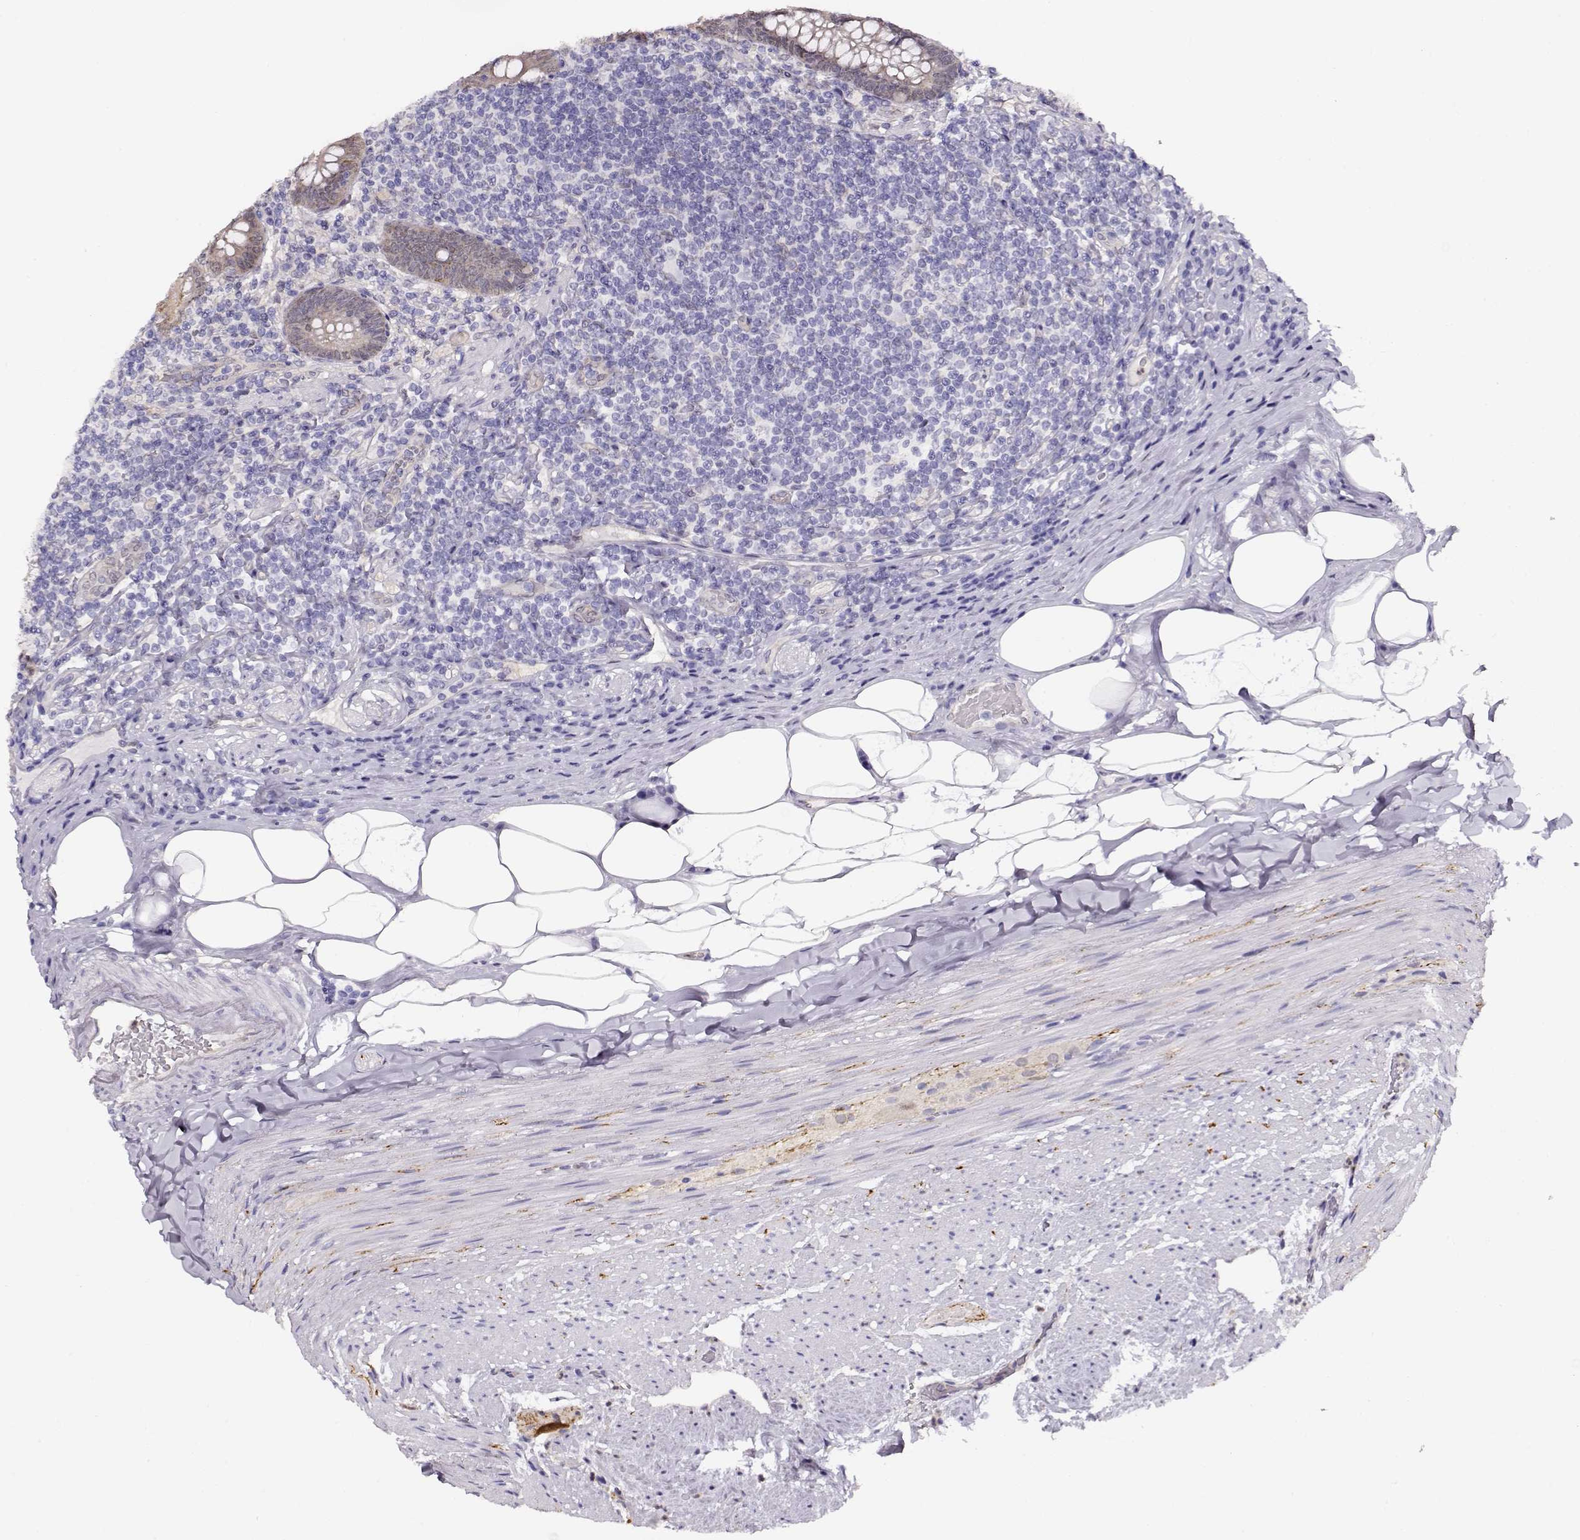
{"staining": {"intensity": "weak", "quantity": ">75%", "location": "cytoplasmic/membranous"}, "tissue": "appendix", "cell_type": "Glandular cells", "image_type": "normal", "snomed": [{"axis": "morphology", "description": "Normal tissue, NOS"}, {"axis": "topography", "description": "Appendix"}], "caption": "This photomicrograph demonstrates normal appendix stained with immunohistochemistry (IHC) to label a protein in brown. The cytoplasmic/membranous of glandular cells show weak positivity for the protein. Nuclei are counter-stained blue.", "gene": "CCR8", "patient": {"sex": "male", "age": 47}}